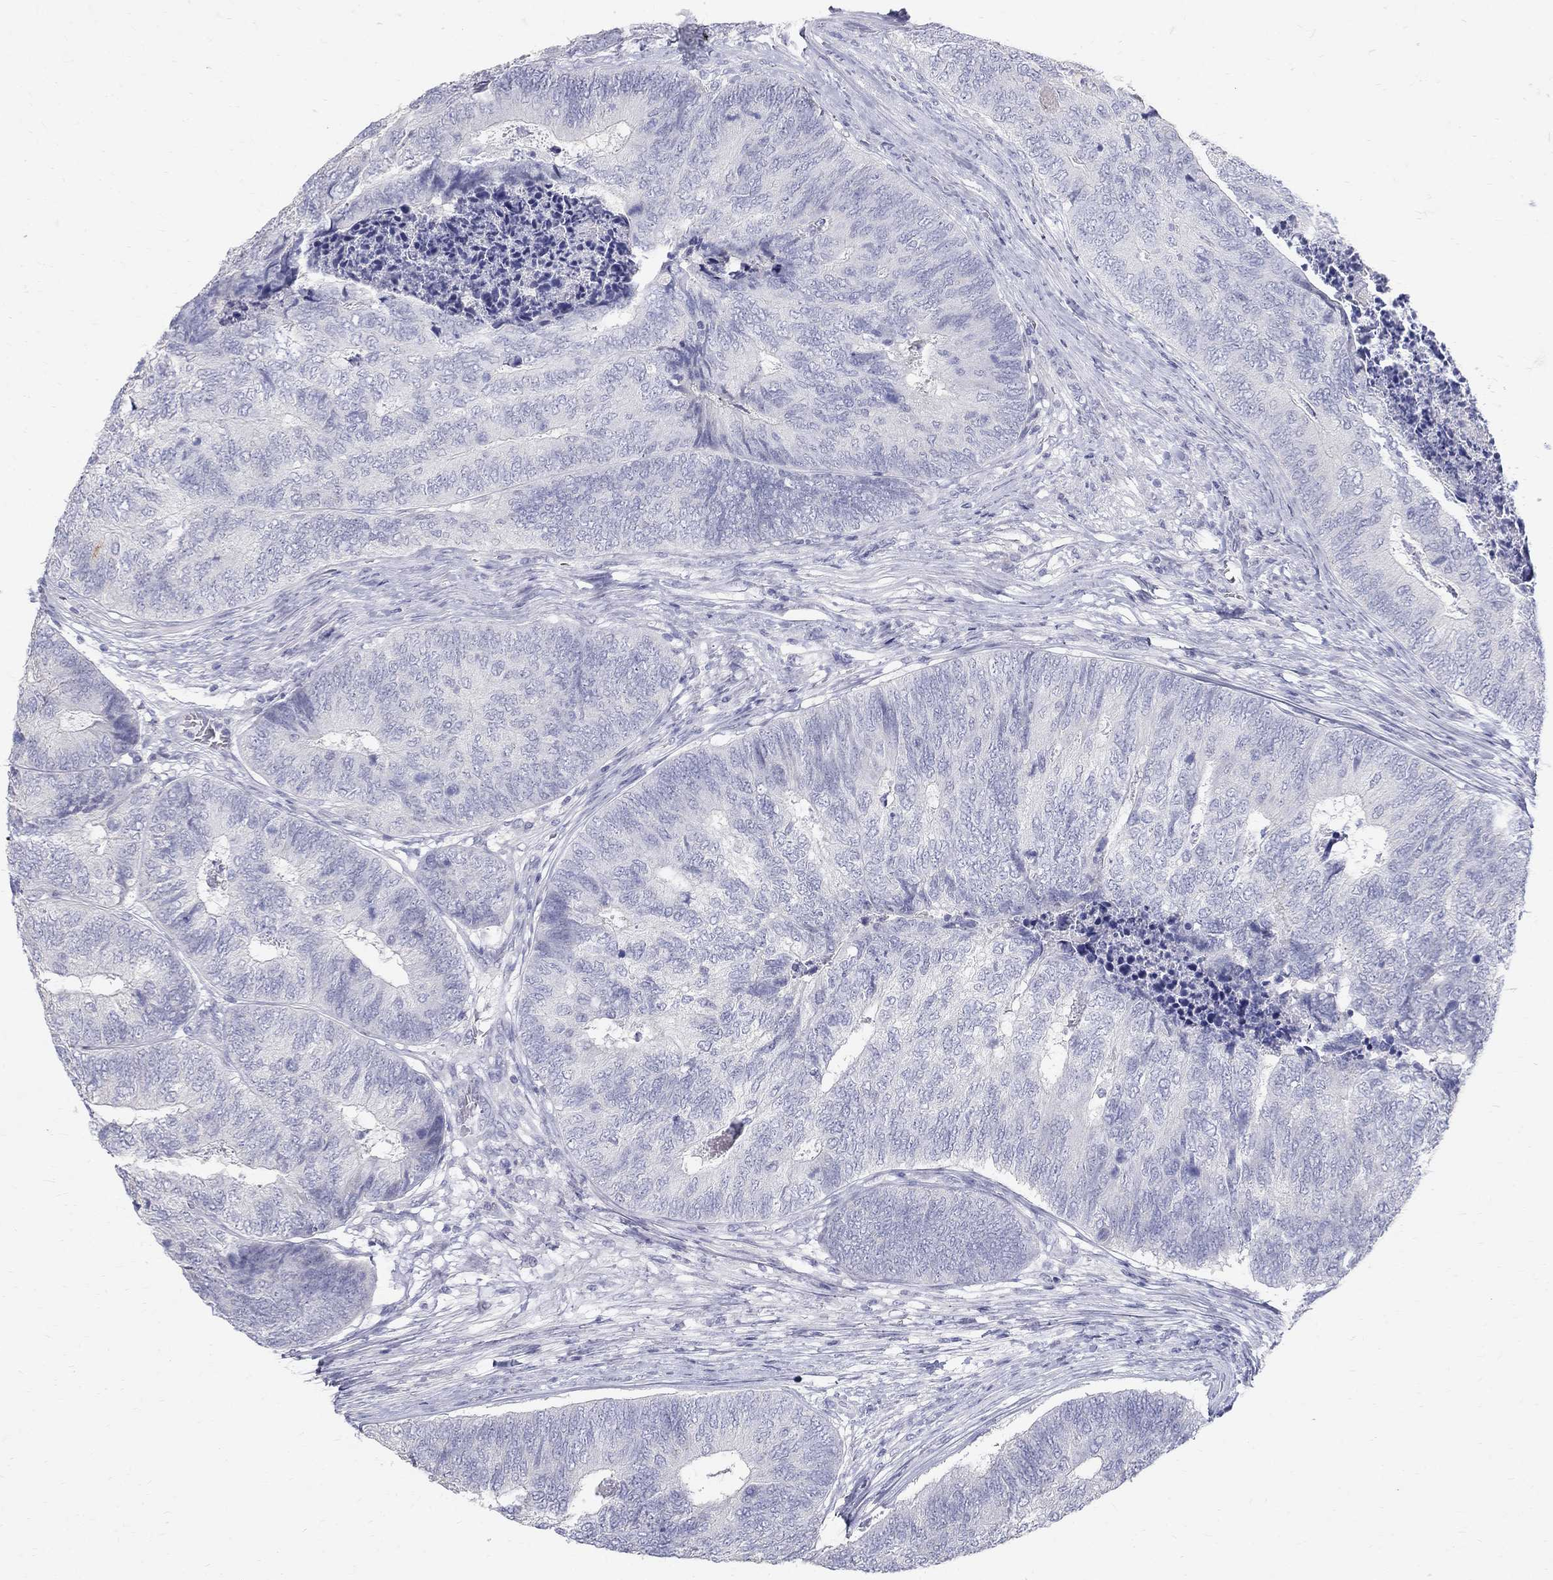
{"staining": {"intensity": "negative", "quantity": "none", "location": "none"}, "tissue": "colorectal cancer", "cell_type": "Tumor cells", "image_type": "cancer", "snomed": [{"axis": "morphology", "description": "Adenocarcinoma, NOS"}, {"axis": "topography", "description": "Colon"}], "caption": "Colorectal adenocarcinoma stained for a protein using IHC exhibits no positivity tumor cells.", "gene": "MAGEB6", "patient": {"sex": "female", "age": 67}}